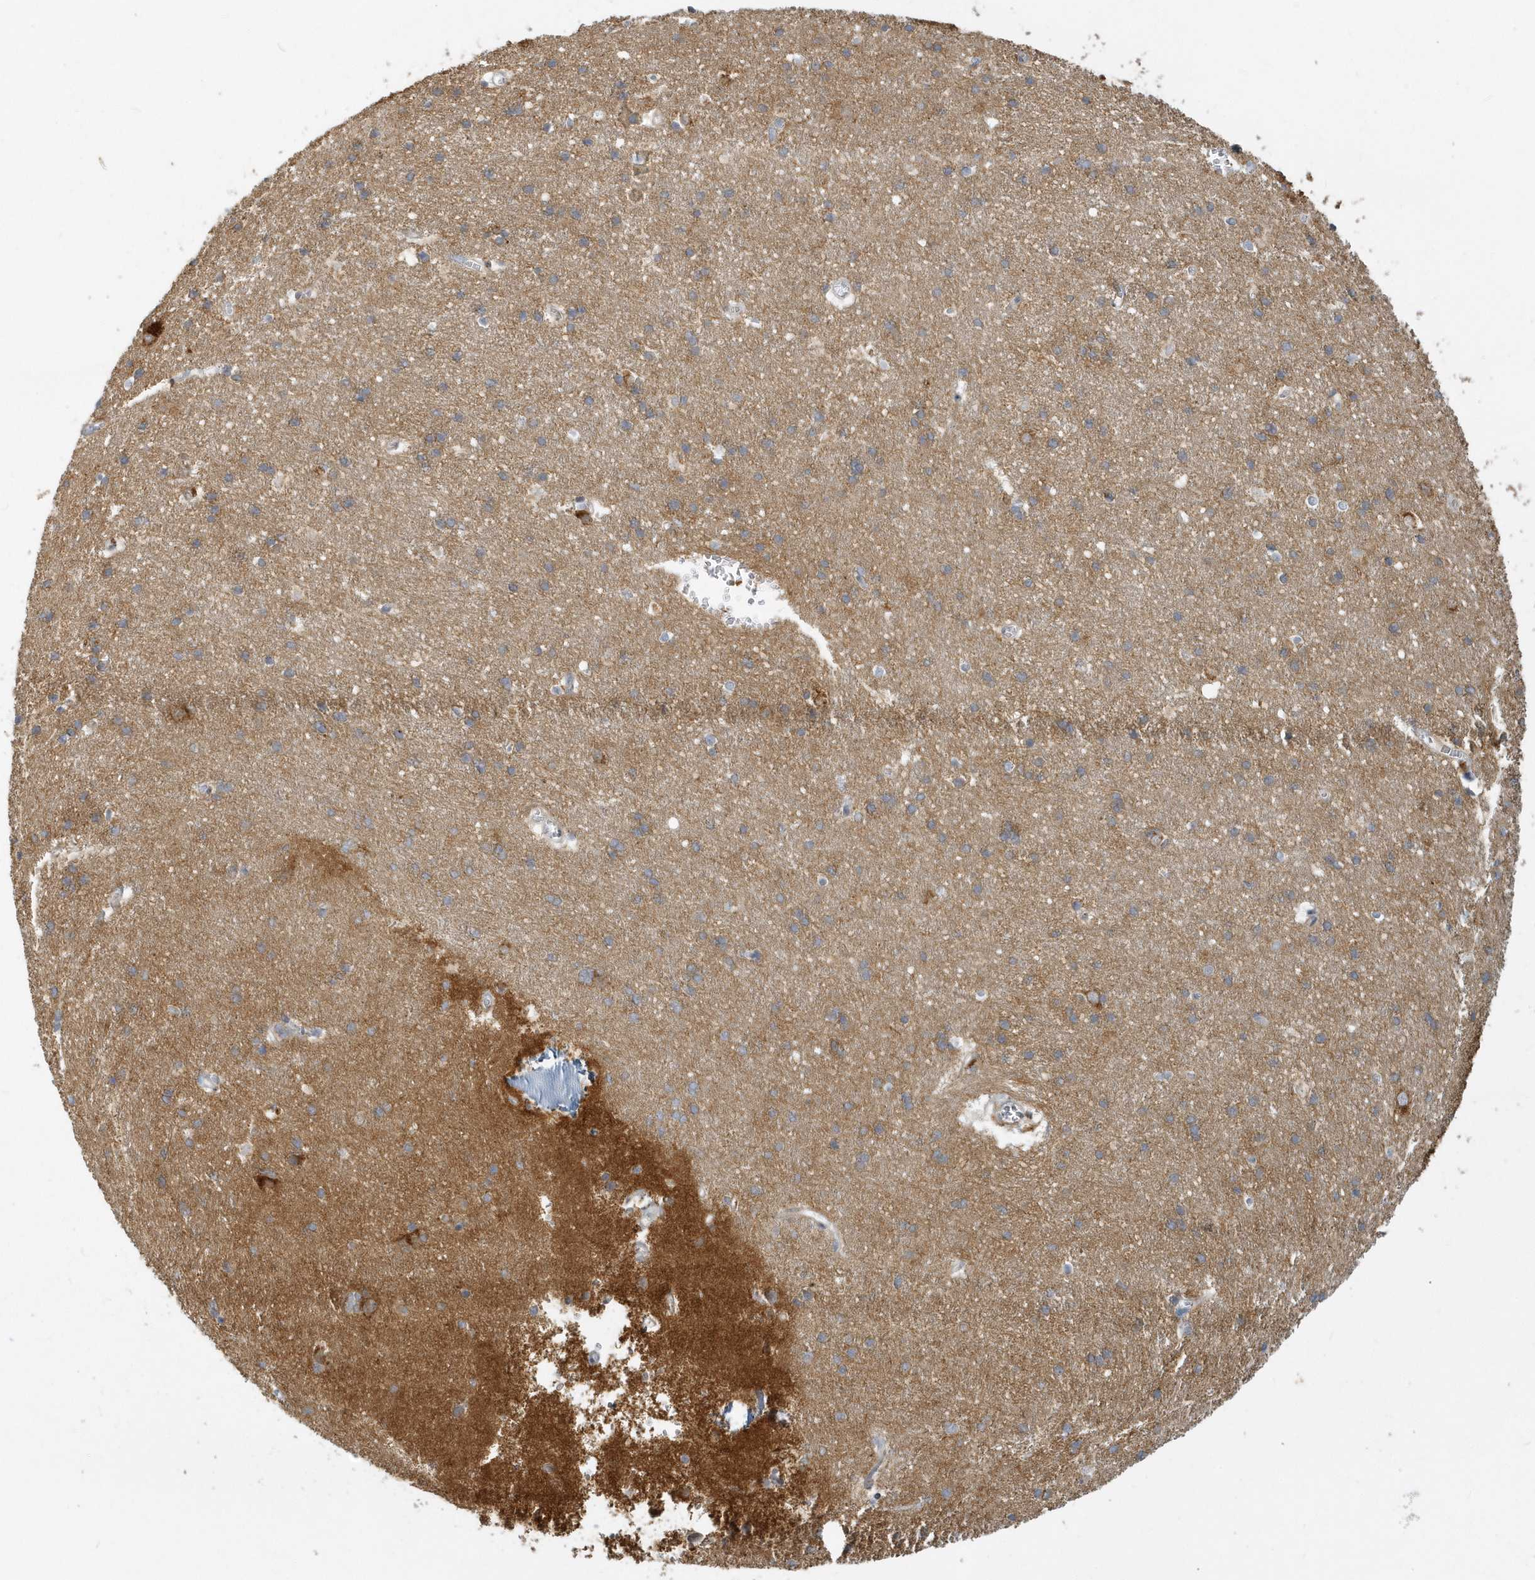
{"staining": {"intensity": "negative", "quantity": "none", "location": "none"}, "tissue": "cerebral cortex", "cell_type": "Endothelial cells", "image_type": "normal", "snomed": [{"axis": "morphology", "description": "Normal tissue, NOS"}, {"axis": "topography", "description": "Cerebral cortex"}], "caption": "Normal cerebral cortex was stained to show a protein in brown. There is no significant expression in endothelial cells. The staining was performed using DAB (3,3'-diaminobenzidine) to visualize the protein expression in brown, while the nuclei were stained in blue with hematoxylin (Magnification: 20x).", "gene": "NAPB", "patient": {"sex": "male", "age": 54}}